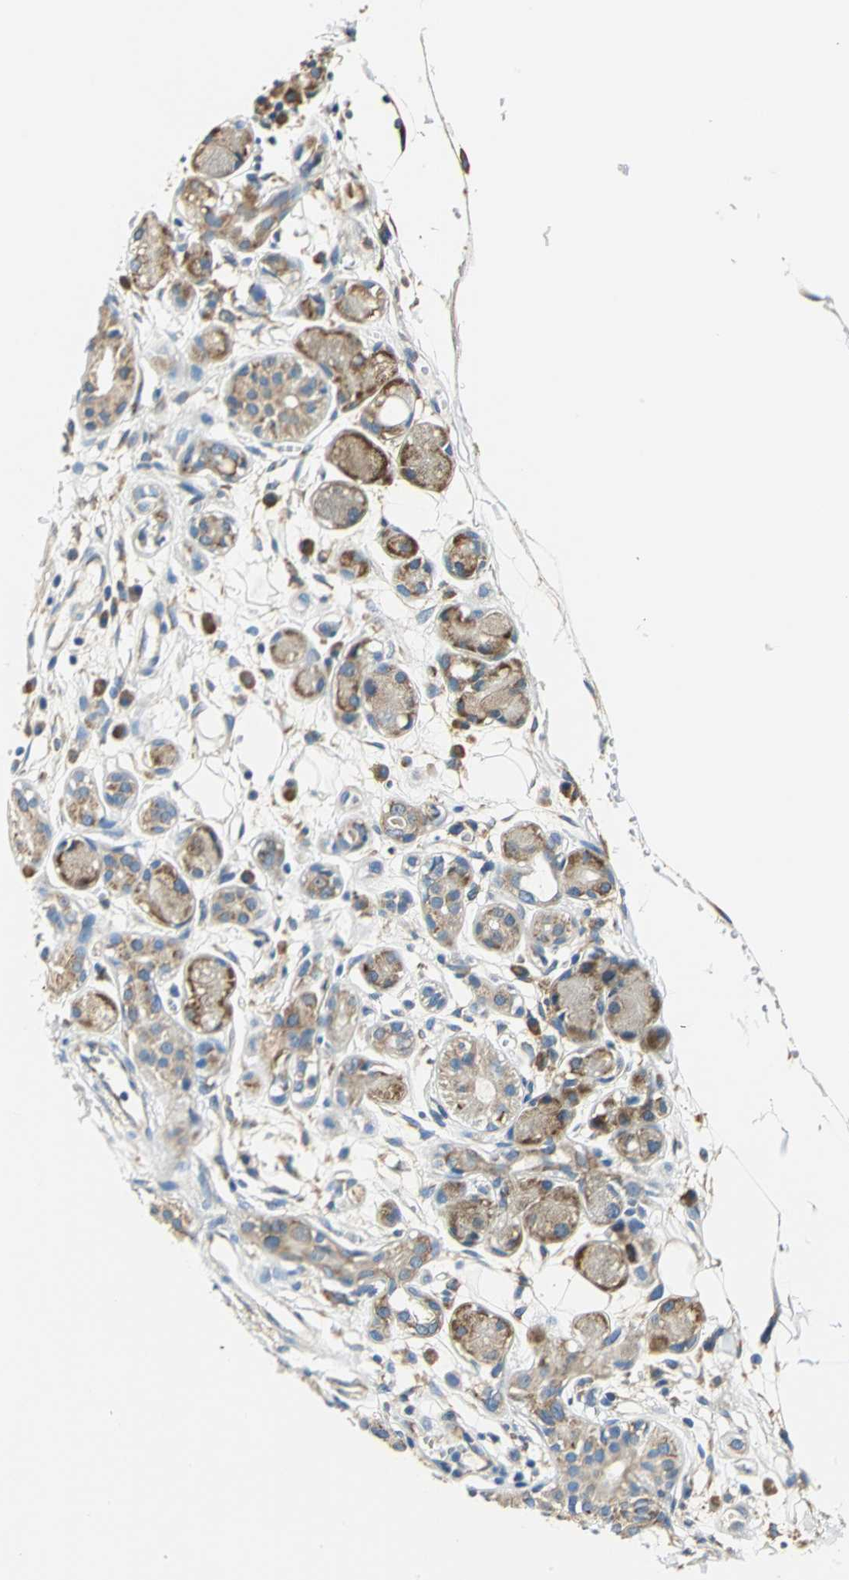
{"staining": {"intensity": "negative", "quantity": "none", "location": "none"}, "tissue": "adipose tissue", "cell_type": "Adipocytes", "image_type": "normal", "snomed": [{"axis": "morphology", "description": "Normal tissue, NOS"}, {"axis": "morphology", "description": "Inflammation, NOS"}, {"axis": "topography", "description": "Vascular tissue"}, {"axis": "topography", "description": "Salivary gland"}], "caption": "This is an immunohistochemistry (IHC) image of normal adipose tissue. There is no positivity in adipocytes.", "gene": "TRIM25", "patient": {"sex": "female", "age": 75}}